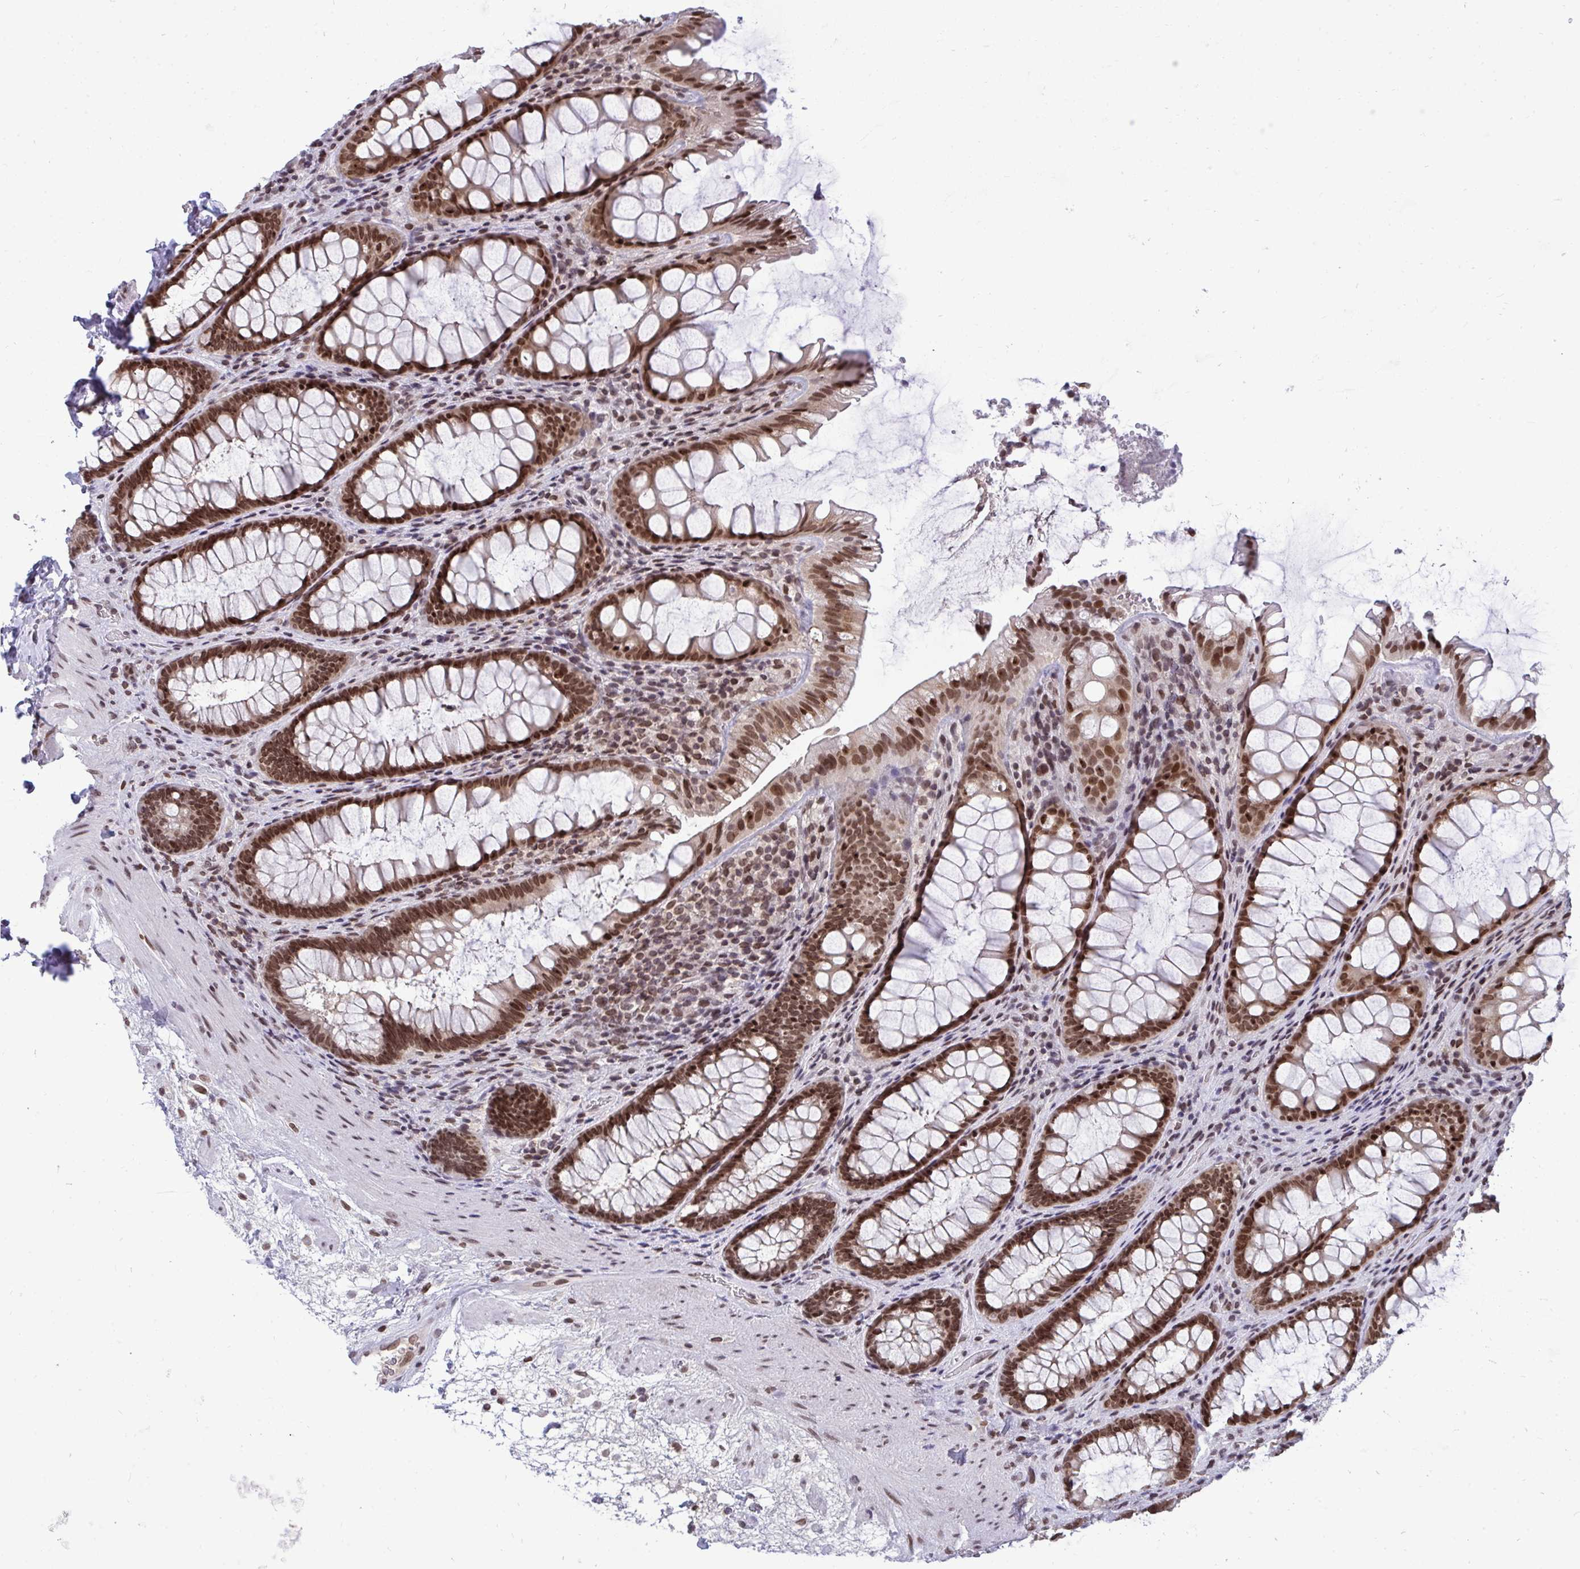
{"staining": {"intensity": "moderate", "quantity": ">75%", "location": "nuclear"}, "tissue": "rectum", "cell_type": "Glandular cells", "image_type": "normal", "snomed": [{"axis": "morphology", "description": "Normal tissue, NOS"}, {"axis": "topography", "description": "Rectum"}], "caption": "Moderate nuclear protein positivity is identified in approximately >75% of glandular cells in rectum.", "gene": "JPT1", "patient": {"sex": "male", "age": 72}}